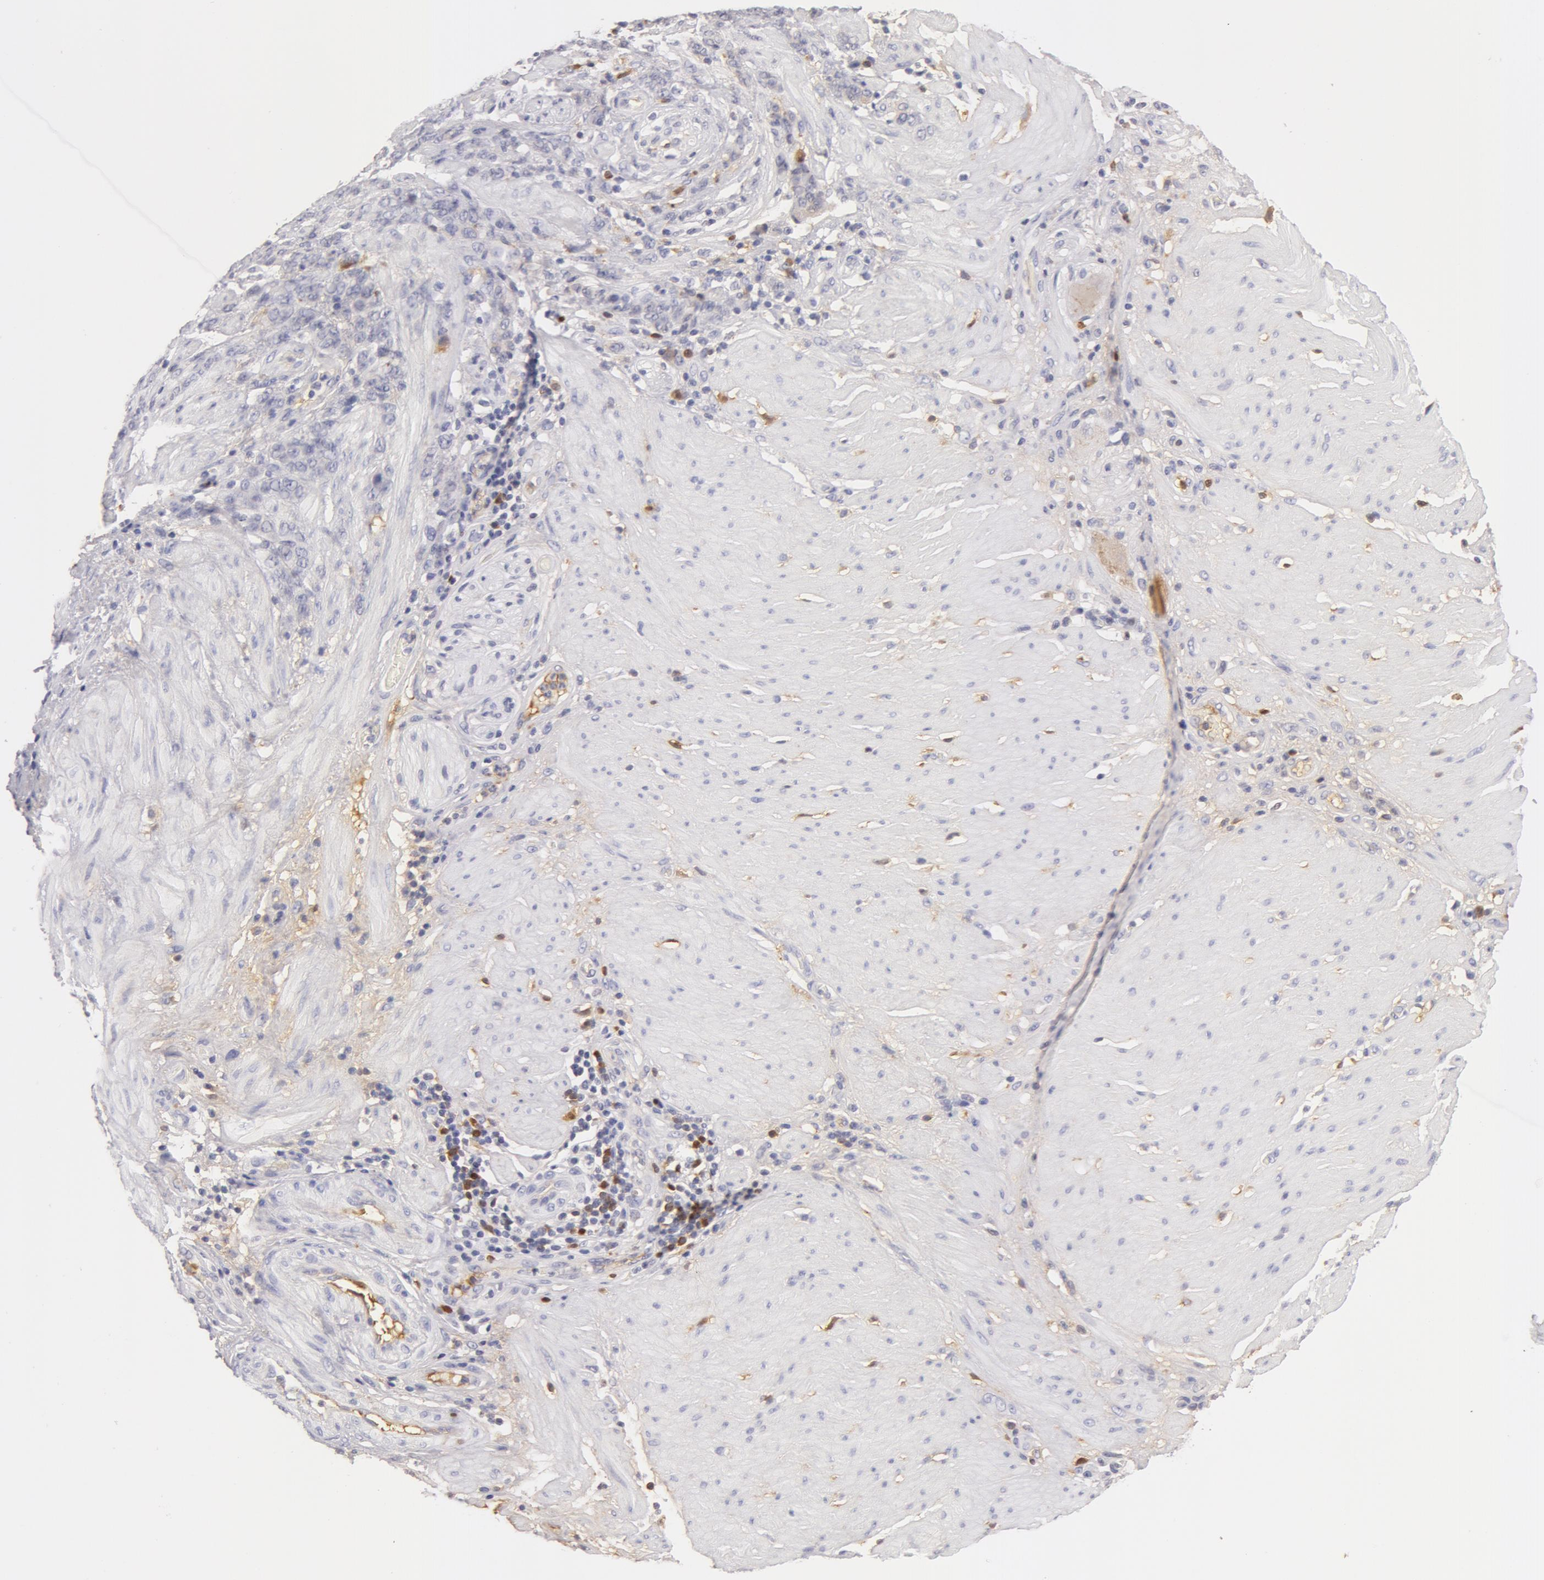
{"staining": {"intensity": "weak", "quantity": "<25%", "location": "cytoplasmic/membranous"}, "tissue": "stomach cancer", "cell_type": "Tumor cells", "image_type": "cancer", "snomed": [{"axis": "morphology", "description": "Adenocarcinoma, NOS"}, {"axis": "topography", "description": "Stomach, lower"}], "caption": "DAB (3,3'-diaminobenzidine) immunohistochemical staining of adenocarcinoma (stomach) exhibits no significant expression in tumor cells.", "gene": "GC", "patient": {"sex": "male", "age": 88}}